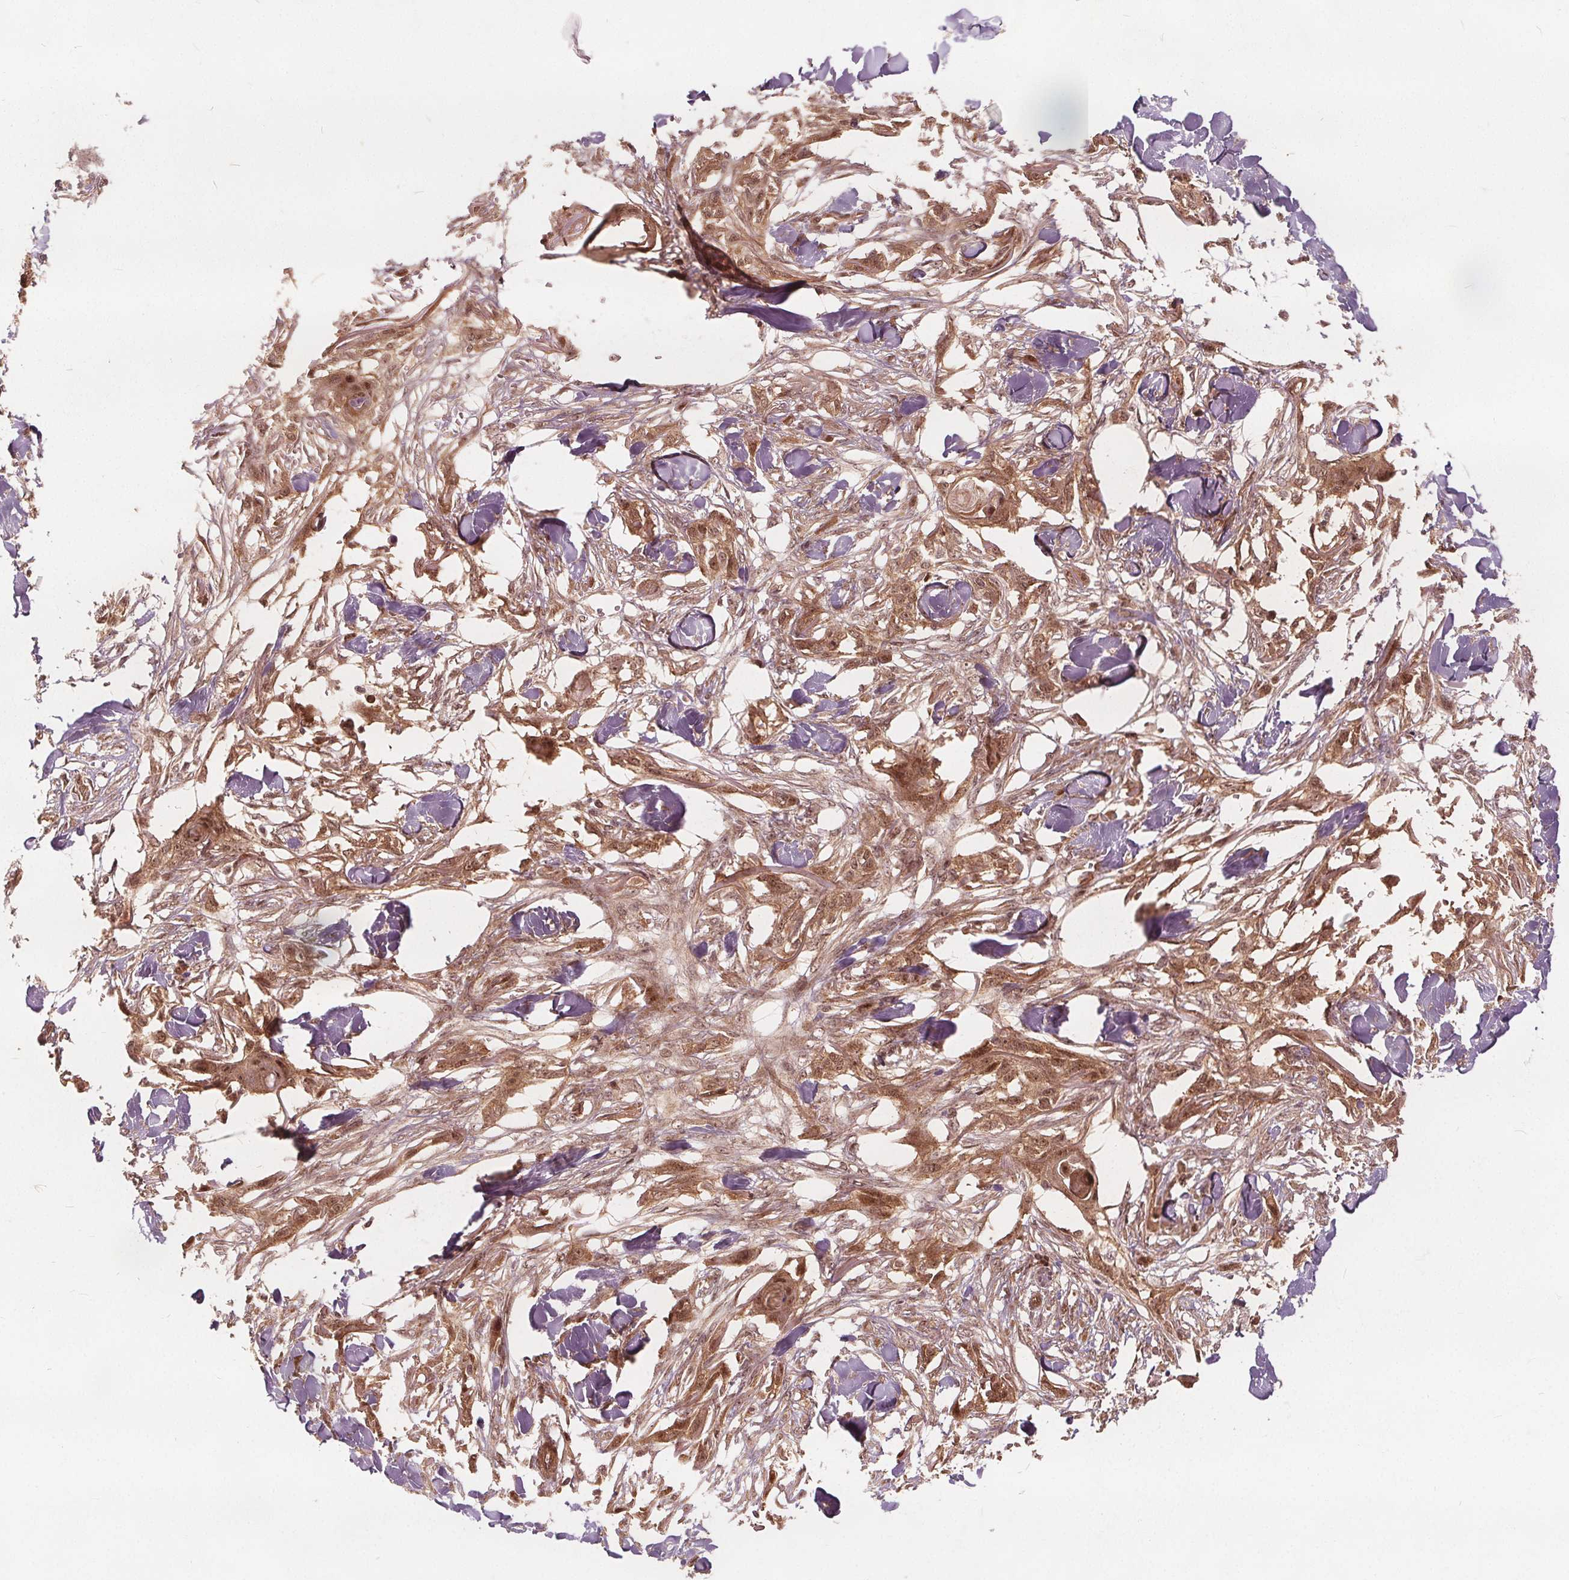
{"staining": {"intensity": "moderate", "quantity": ">75%", "location": "cytoplasmic/membranous,nuclear"}, "tissue": "skin cancer", "cell_type": "Tumor cells", "image_type": "cancer", "snomed": [{"axis": "morphology", "description": "Squamous cell carcinoma, NOS"}, {"axis": "topography", "description": "Skin"}], "caption": "IHC micrograph of human skin squamous cell carcinoma stained for a protein (brown), which shows medium levels of moderate cytoplasmic/membranous and nuclear staining in about >75% of tumor cells.", "gene": "PPP1CB", "patient": {"sex": "female", "age": 59}}